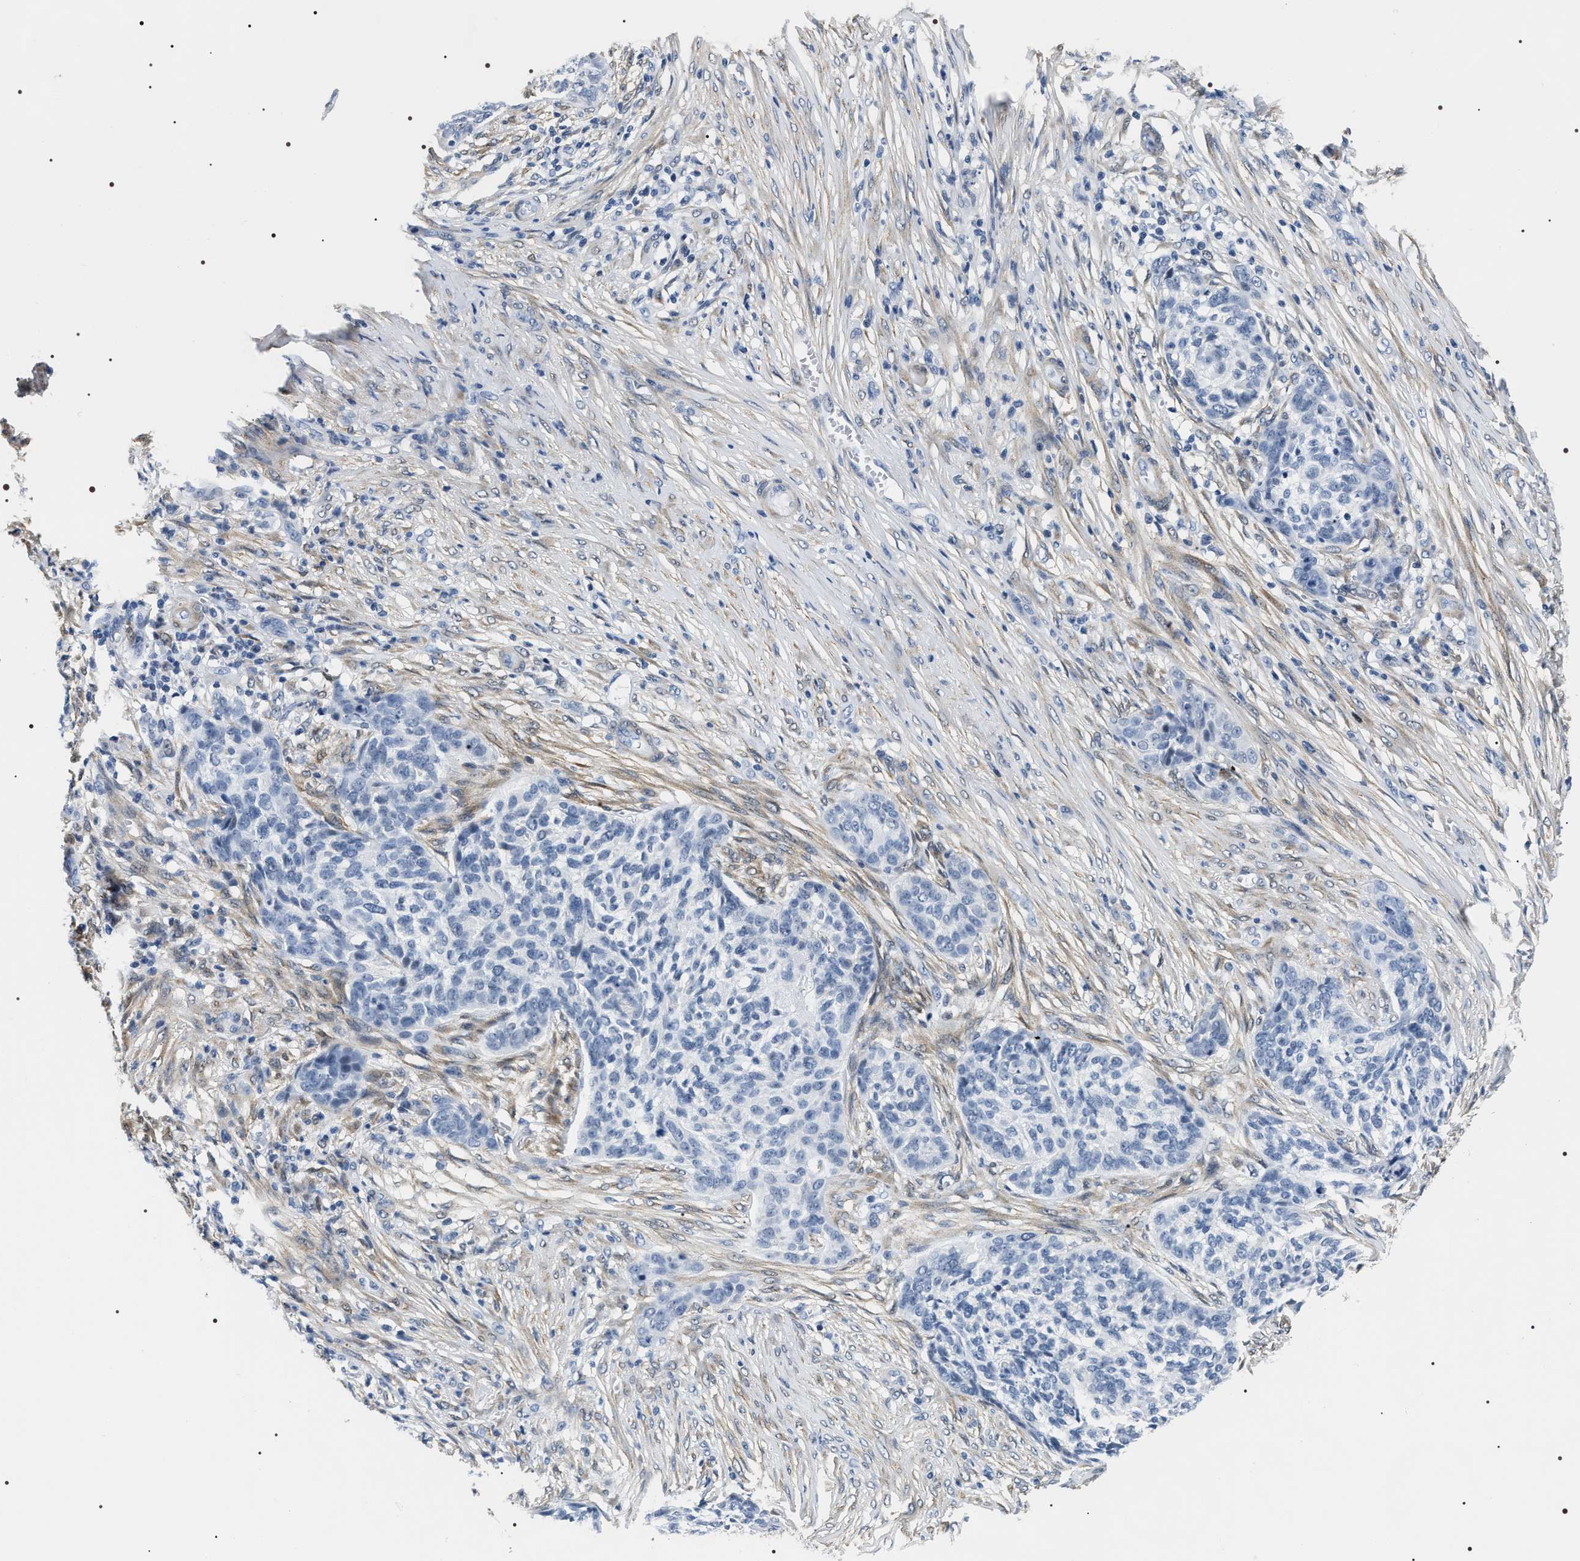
{"staining": {"intensity": "negative", "quantity": "none", "location": "none"}, "tissue": "skin cancer", "cell_type": "Tumor cells", "image_type": "cancer", "snomed": [{"axis": "morphology", "description": "Basal cell carcinoma"}, {"axis": "topography", "description": "Skin"}], "caption": "Tumor cells are negative for brown protein staining in basal cell carcinoma (skin). (IHC, brightfield microscopy, high magnification).", "gene": "BAG2", "patient": {"sex": "male", "age": 85}}